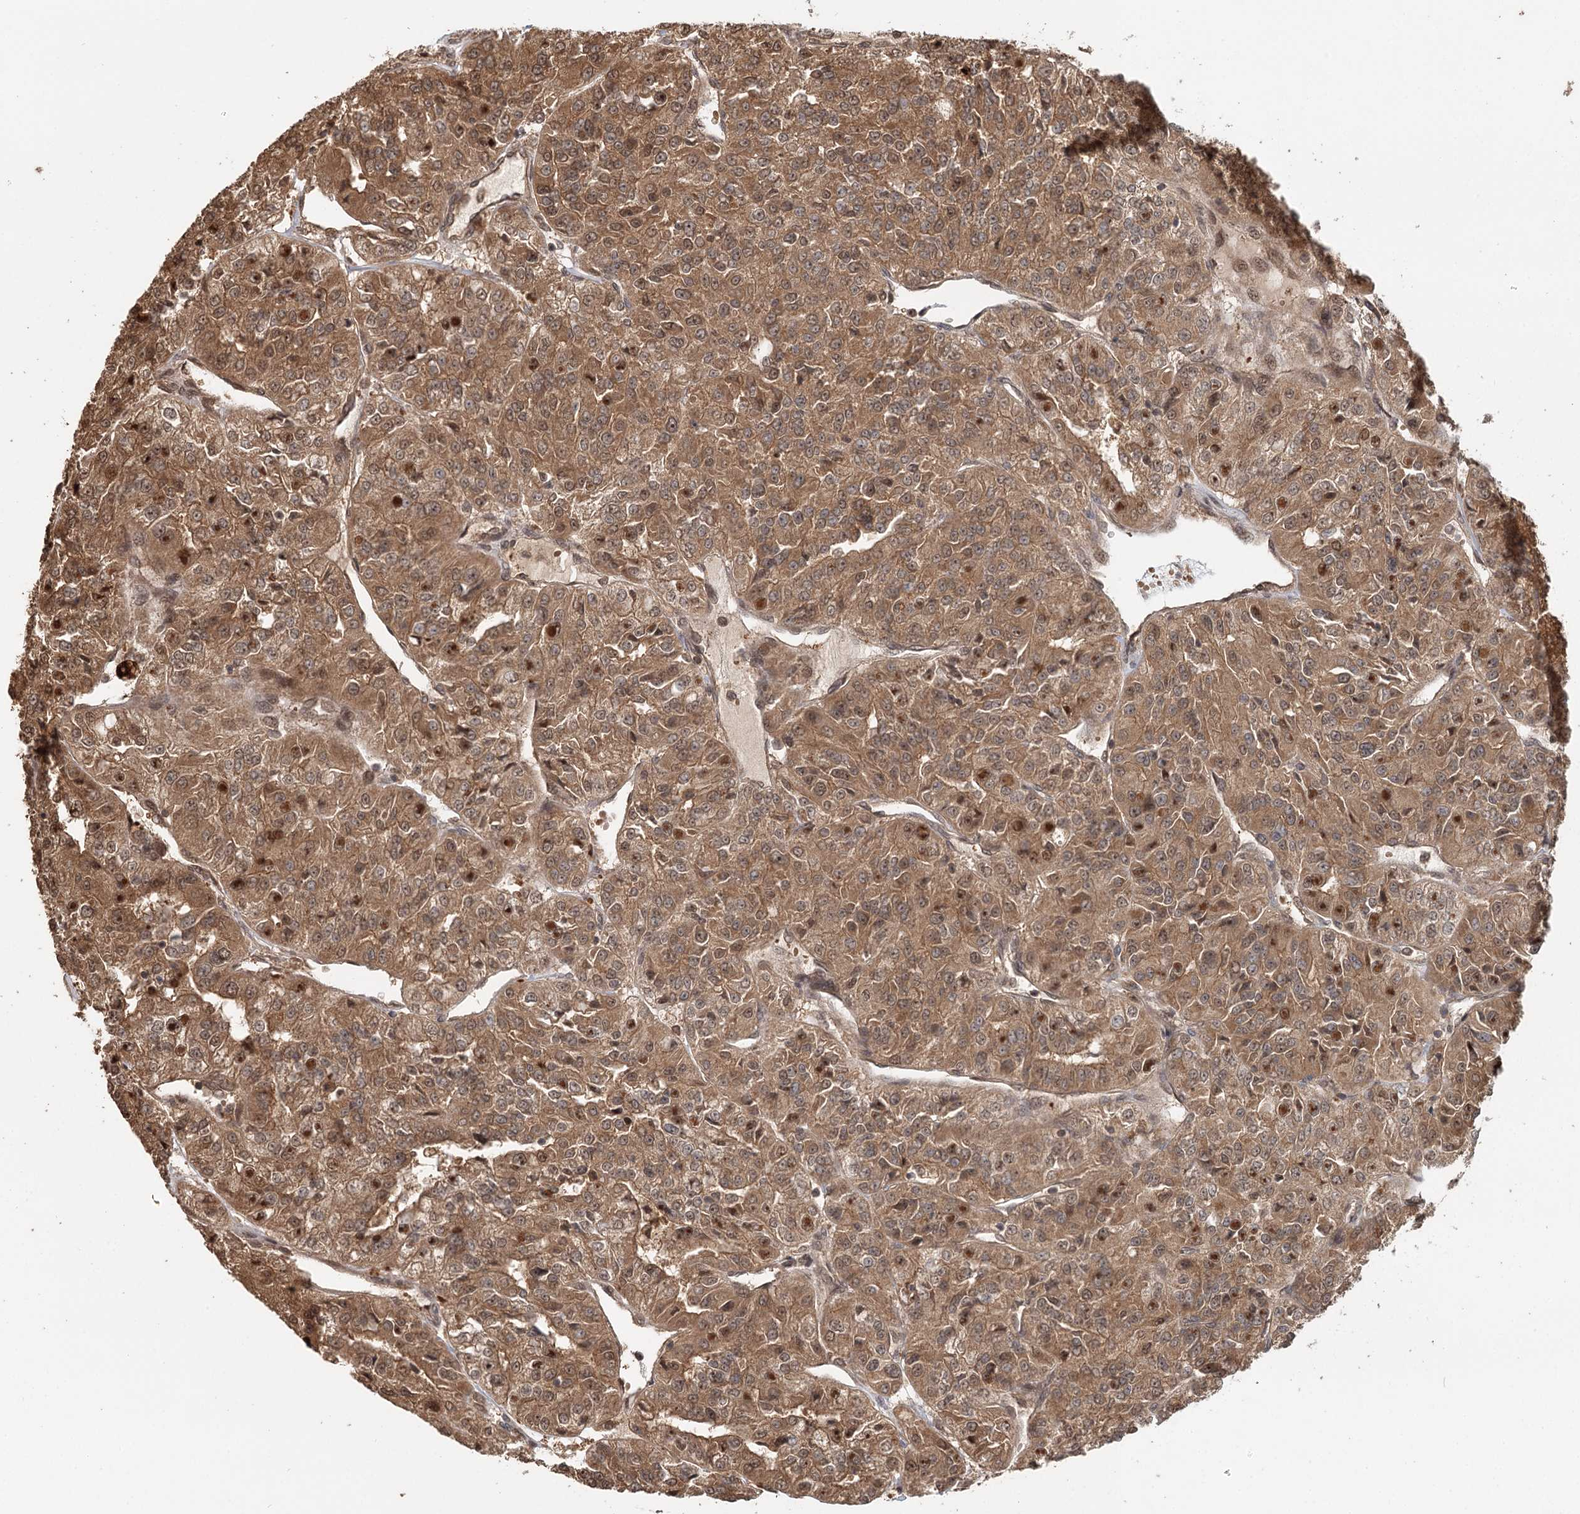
{"staining": {"intensity": "moderate", "quantity": ">75%", "location": "cytoplasmic/membranous,nuclear"}, "tissue": "renal cancer", "cell_type": "Tumor cells", "image_type": "cancer", "snomed": [{"axis": "morphology", "description": "Adenocarcinoma, NOS"}, {"axis": "topography", "description": "Kidney"}], "caption": "Immunohistochemical staining of human renal cancer (adenocarcinoma) reveals moderate cytoplasmic/membranous and nuclear protein positivity in about >75% of tumor cells. (Stains: DAB in brown, nuclei in blue, Microscopy: brightfield microscopy at high magnification).", "gene": "N6AMT1", "patient": {"sex": "female", "age": 63}}